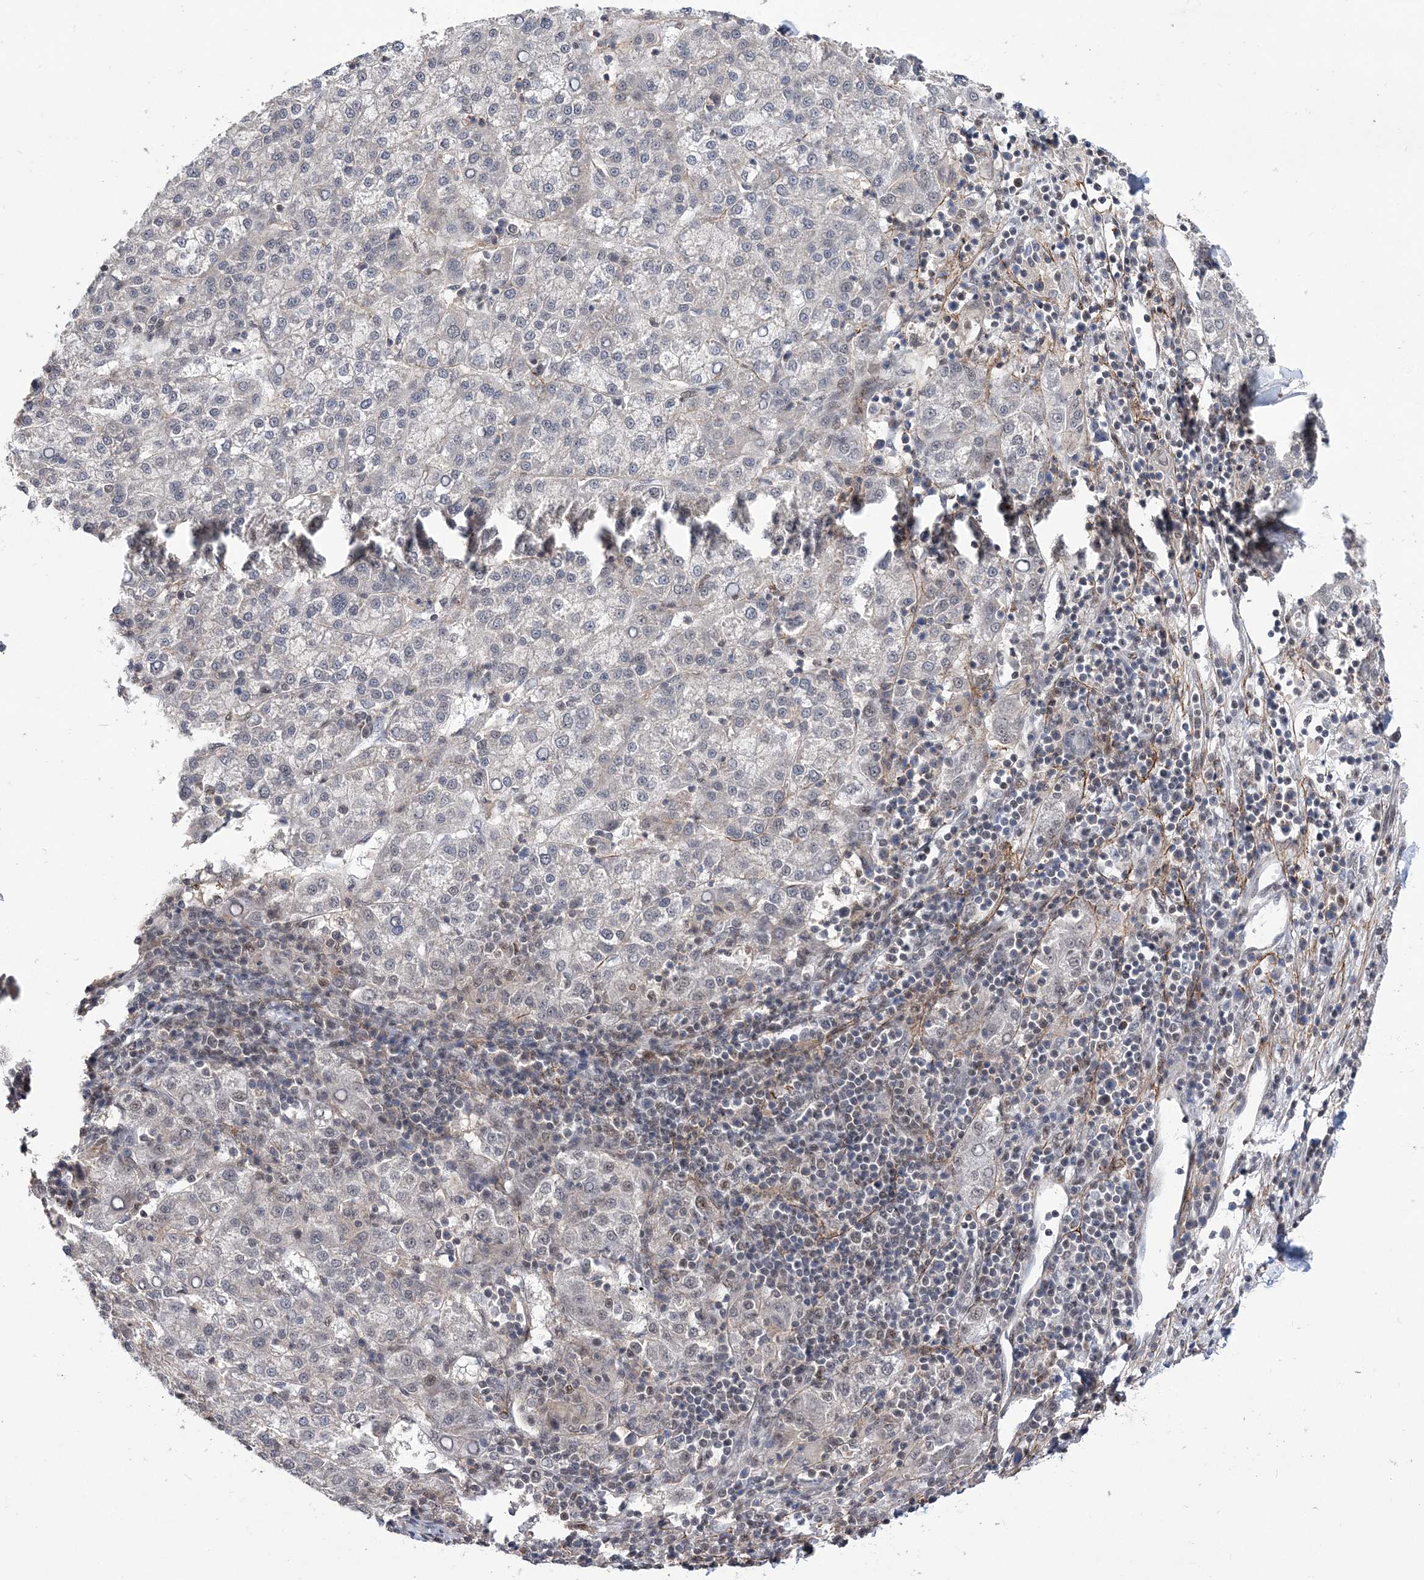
{"staining": {"intensity": "negative", "quantity": "none", "location": "none"}, "tissue": "liver cancer", "cell_type": "Tumor cells", "image_type": "cancer", "snomed": [{"axis": "morphology", "description": "Carcinoma, Hepatocellular, NOS"}, {"axis": "topography", "description": "Liver"}], "caption": "The micrograph displays no significant positivity in tumor cells of liver hepatocellular carcinoma.", "gene": "BOD1L1", "patient": {"sex": "female", "age": 58}}